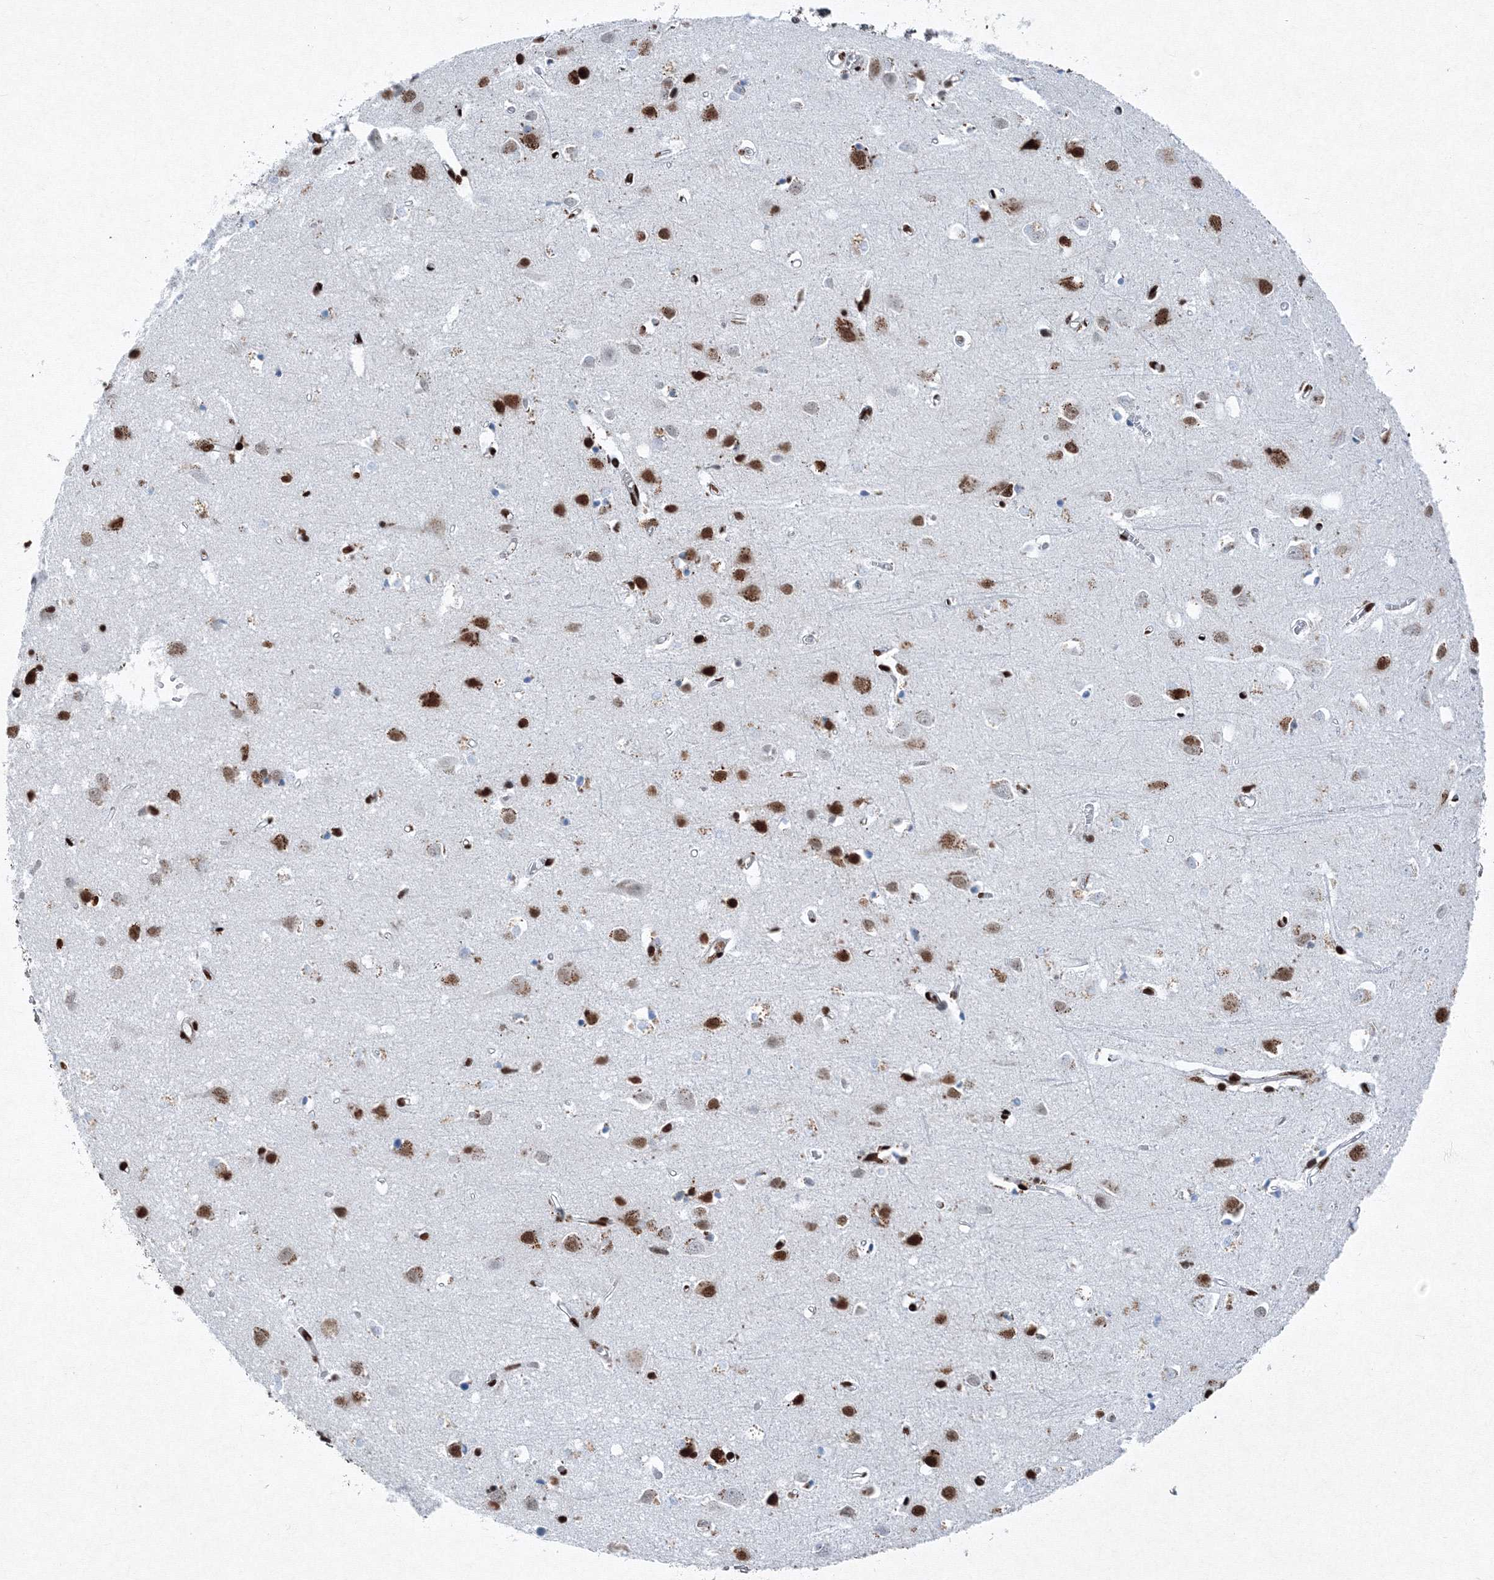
{"staining": {"intensity": "strong", "quantity": ">75%", "location": "nuclear"}, "tissue": "cerebral cortex", "cell_type": "Endothelial cells", "image_type": "normal", "snomed": [{"axis": "morphology", "description": "Normal tissue, NOS"}, {"axis": "topography", "description": "Cerebral cortex"}], "caption": "DAB (3,3'-diaminobenzidine) immunohistochemical staining of normal human cerebral cortex reveals strong nuclear protein positivity in approximately >75% of endothelial cells.", "gene": "SNRPC", "patient": {"sex": "female", "age": 64}}